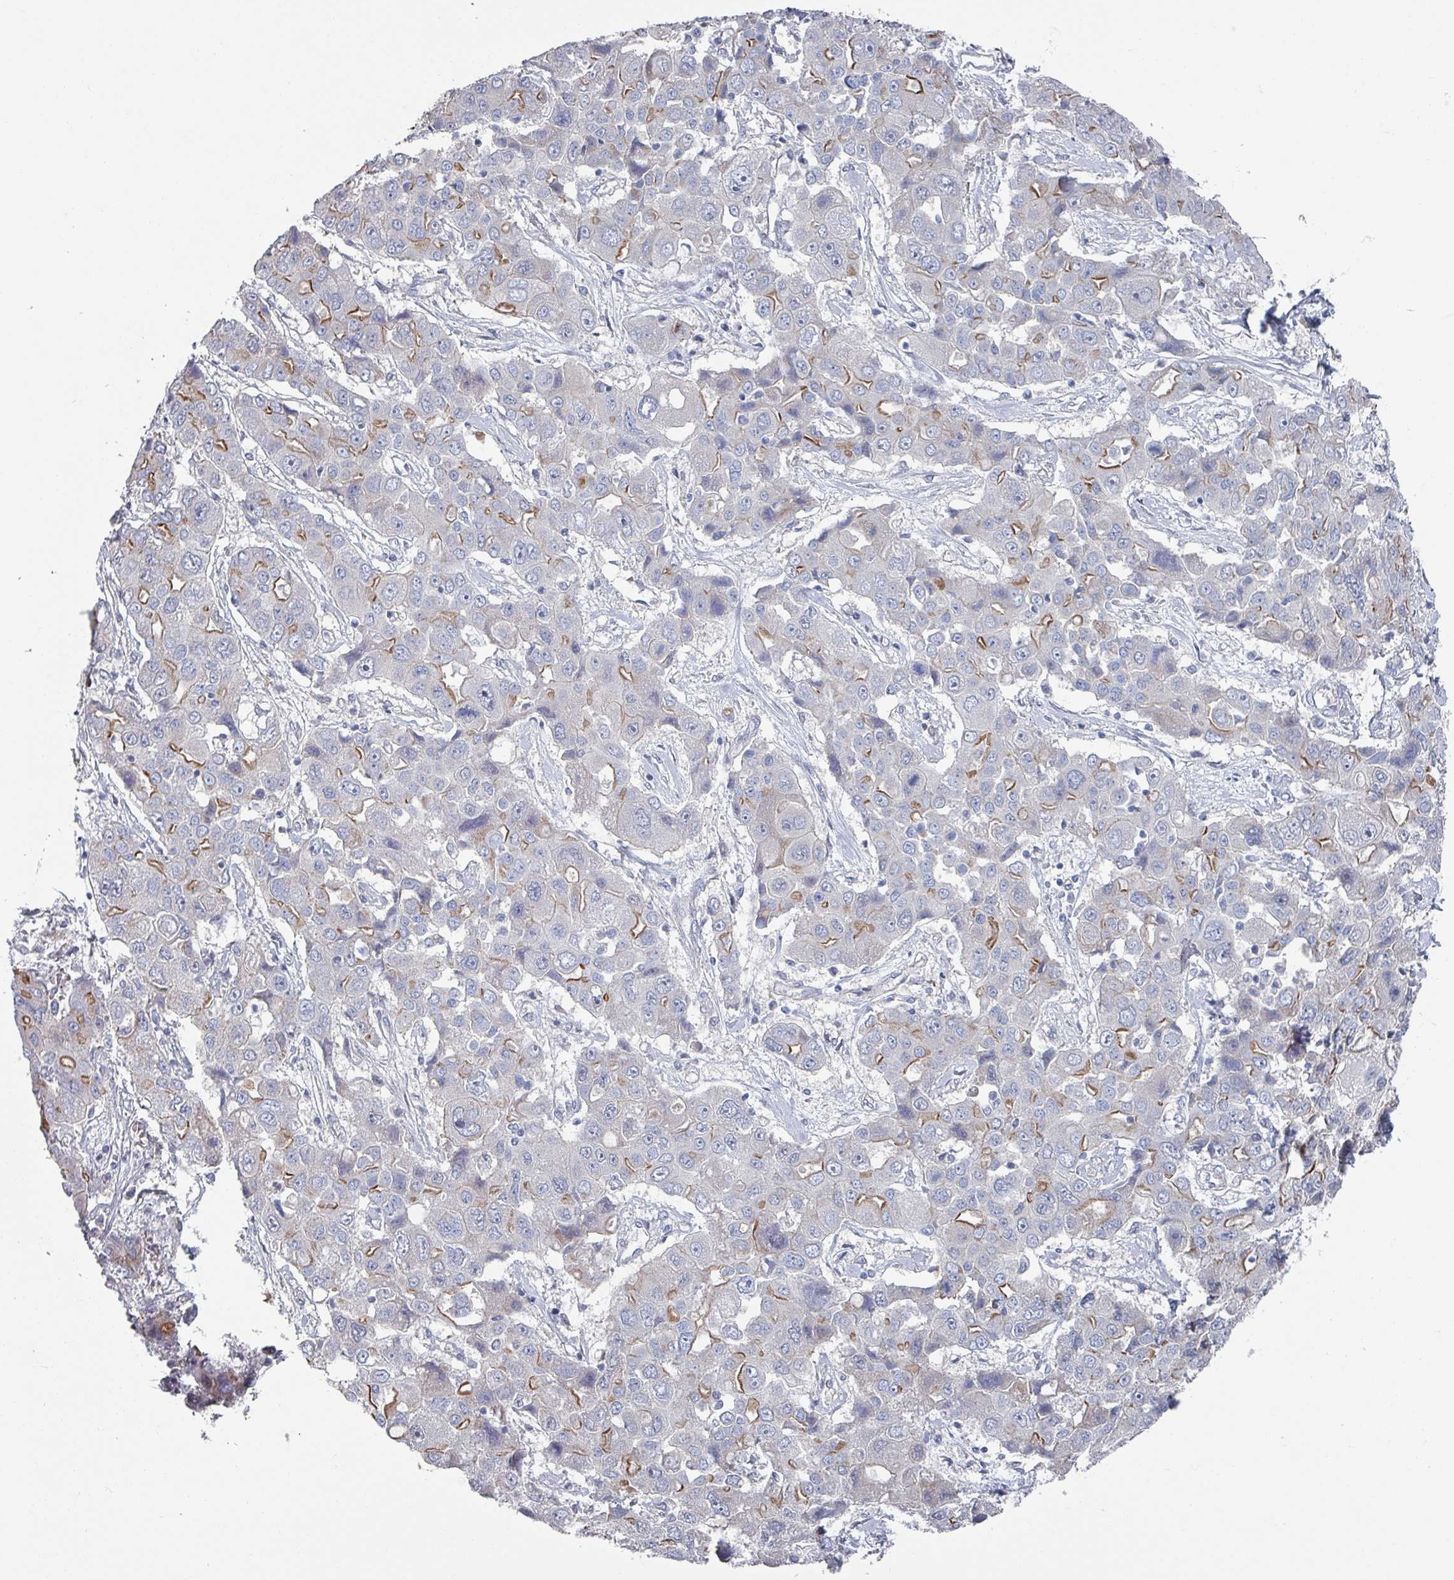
{"staining": {"intensity": "moderate", "quantity": "<25%", "location": "cytoplasmic/membranous"}, "tissue": "liver cancer", "cell_type": "Tumor cells", "image_type": "cancer", "snomed": [{"axis": "morphology", "description": "Cholangiocarcinoma"}, {"axis": "topography", "description": "Liver"}], "caption": "Protein staining of liver cholangiocarcinoma tissue demonstrates moderate cytoplasmic/membranous expression in approximately <25% of tumor cells.", "gene": "EFL1", "patient": {"sex": "male", "age": 67}}